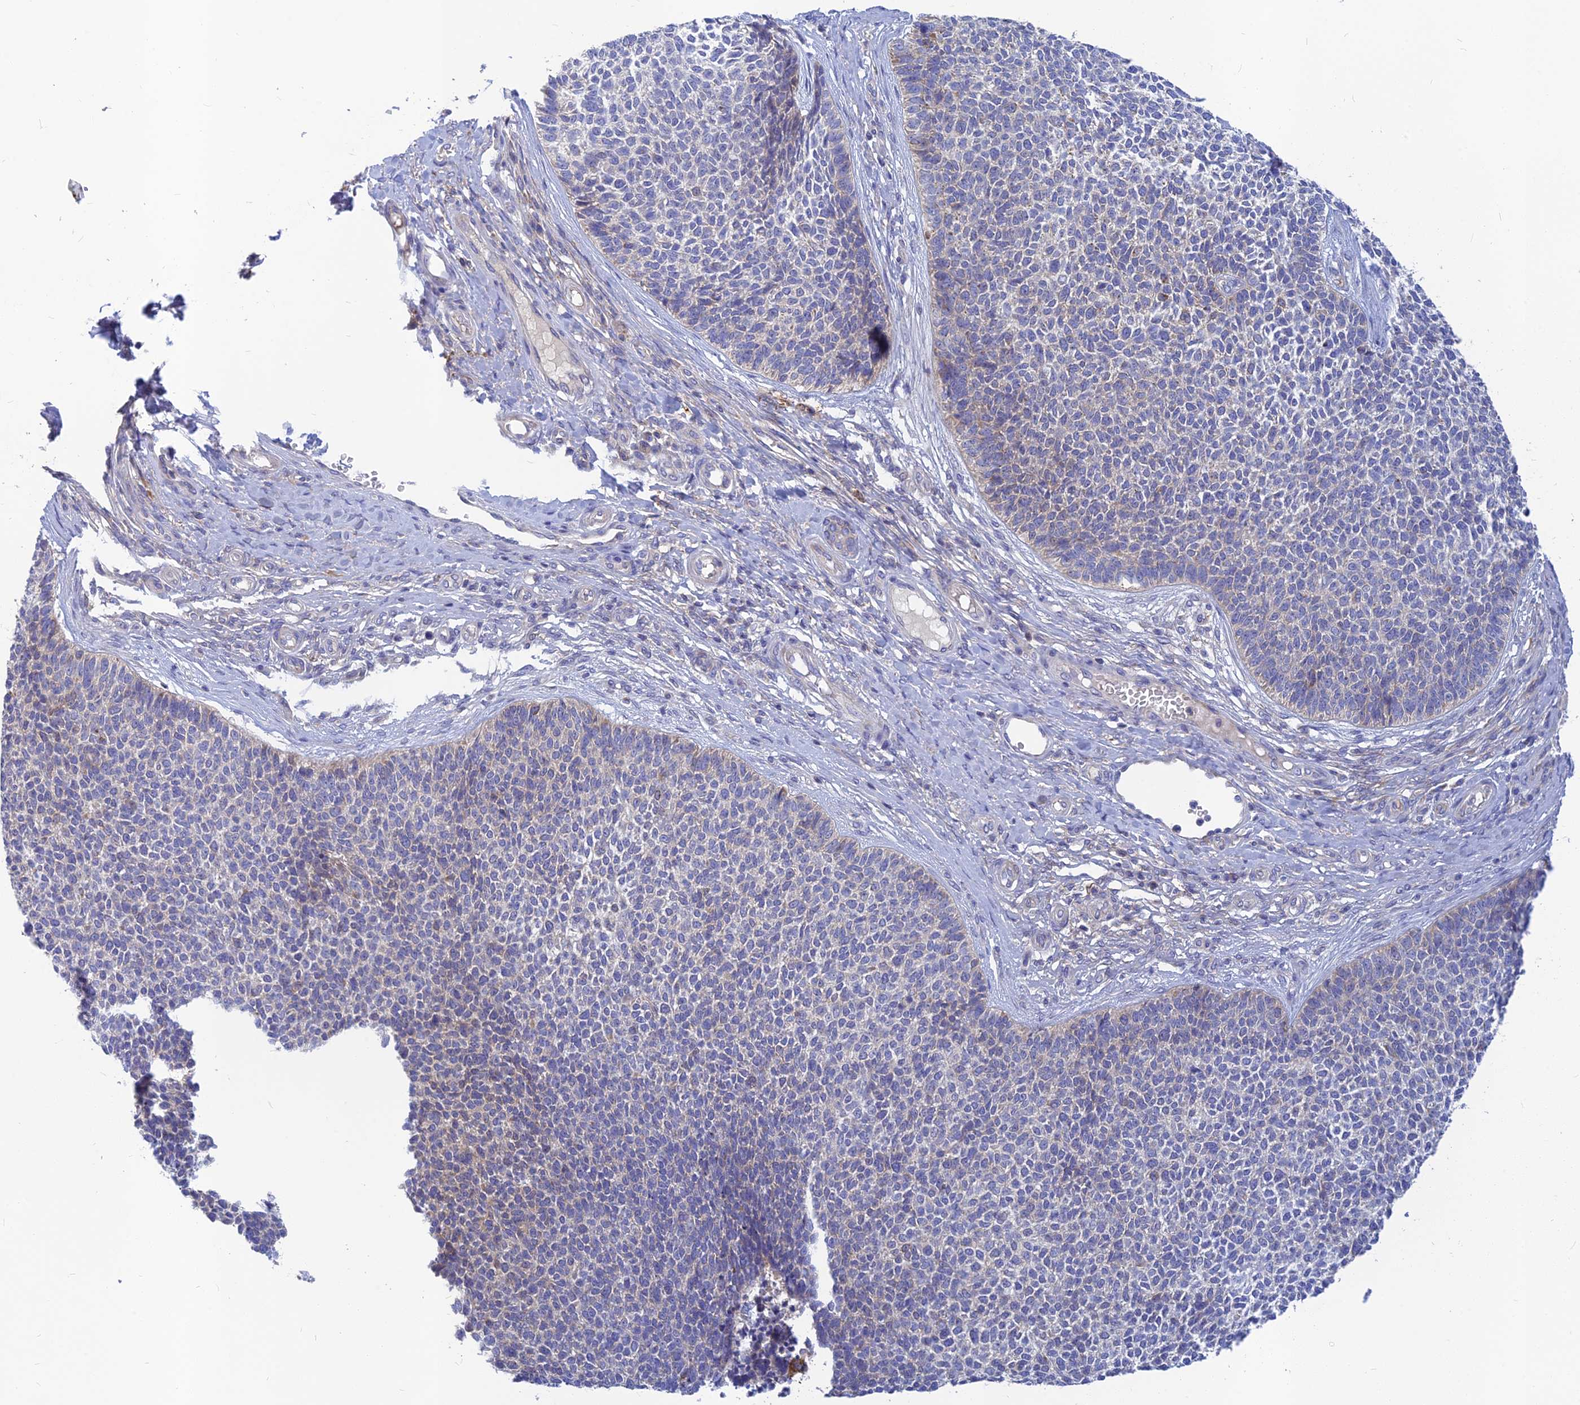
{"staining": {"intensity": "negative", "quantity": "none", "location": "none"}, "tissue": "skin cancer", "cell_type": "Tumor cells", "image_type": "cancer", "snomed": [{"axis": "morphology", "description": "Basal cell carcinoma"}, {"axis": "topography", "description": "Skin"}], "caption": "Tumor cells show no significant protein positivity in skin cancer (basal cell carcinoma).", "gene": "CACNA1B", "patient": {"sex": "female", "age": 84}}